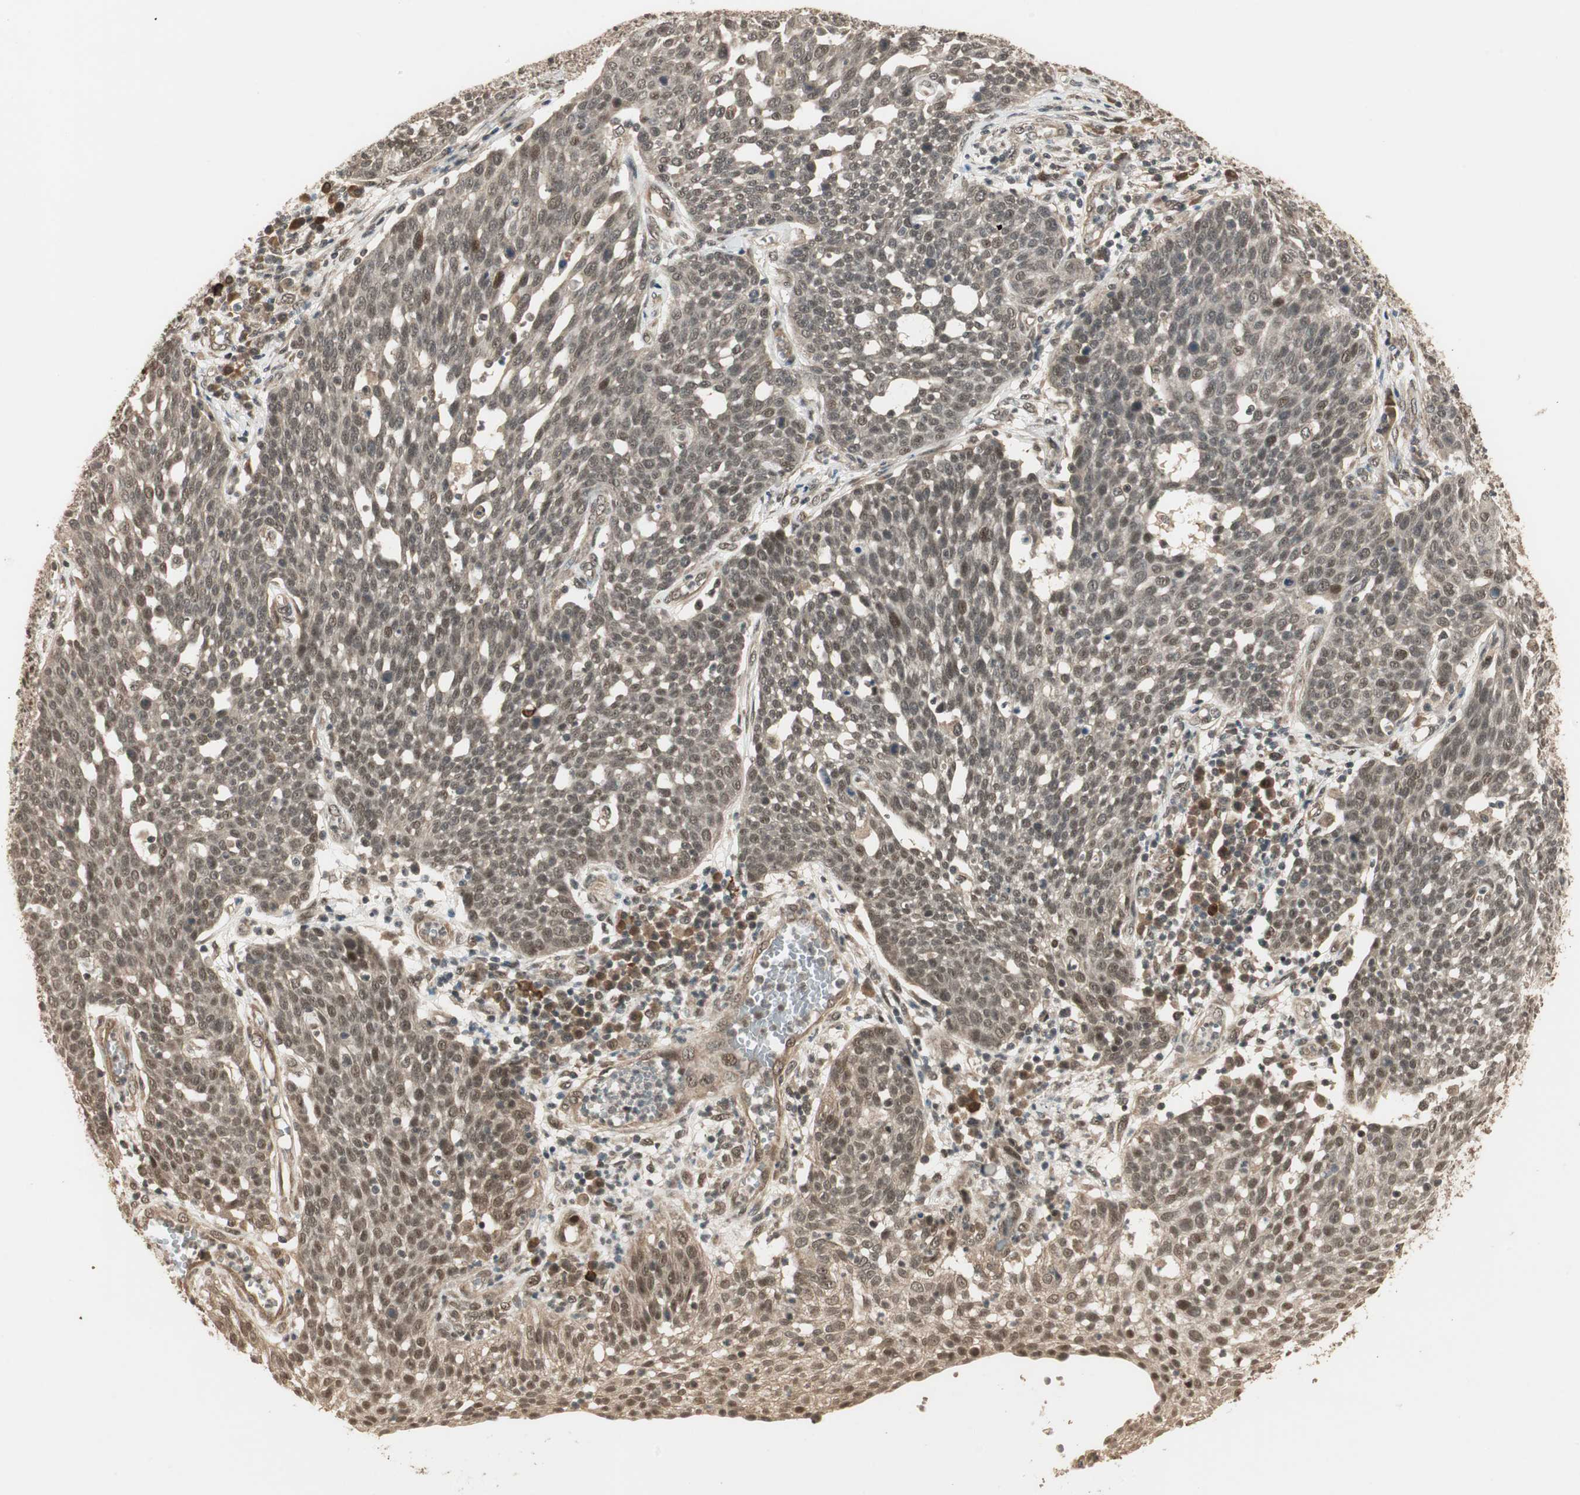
{"staining": {"intensity": "weak", "quantity": "25%-75%", "location": "cytoplasmic/membranous,nuclear"}, "tissue": "cervical cancer", "cell_type": "Tumor cells", "image_type": "cancer", "snomed": [{"axis": "morphology", "description": "Squamous cell carcinoma, NOS"}, {"axis": "topography", "description": "Cervix"}], "caption": "This is a micrograph of immunohistochemistry (IHC) staining of cervical squamous cell carcinoma, which shows weak expression in the cytoplasmic/membranous and nuclear of tumor cells.", "gene": "ZSCAN31", "patient": {"sex": "female", "age": 34}}